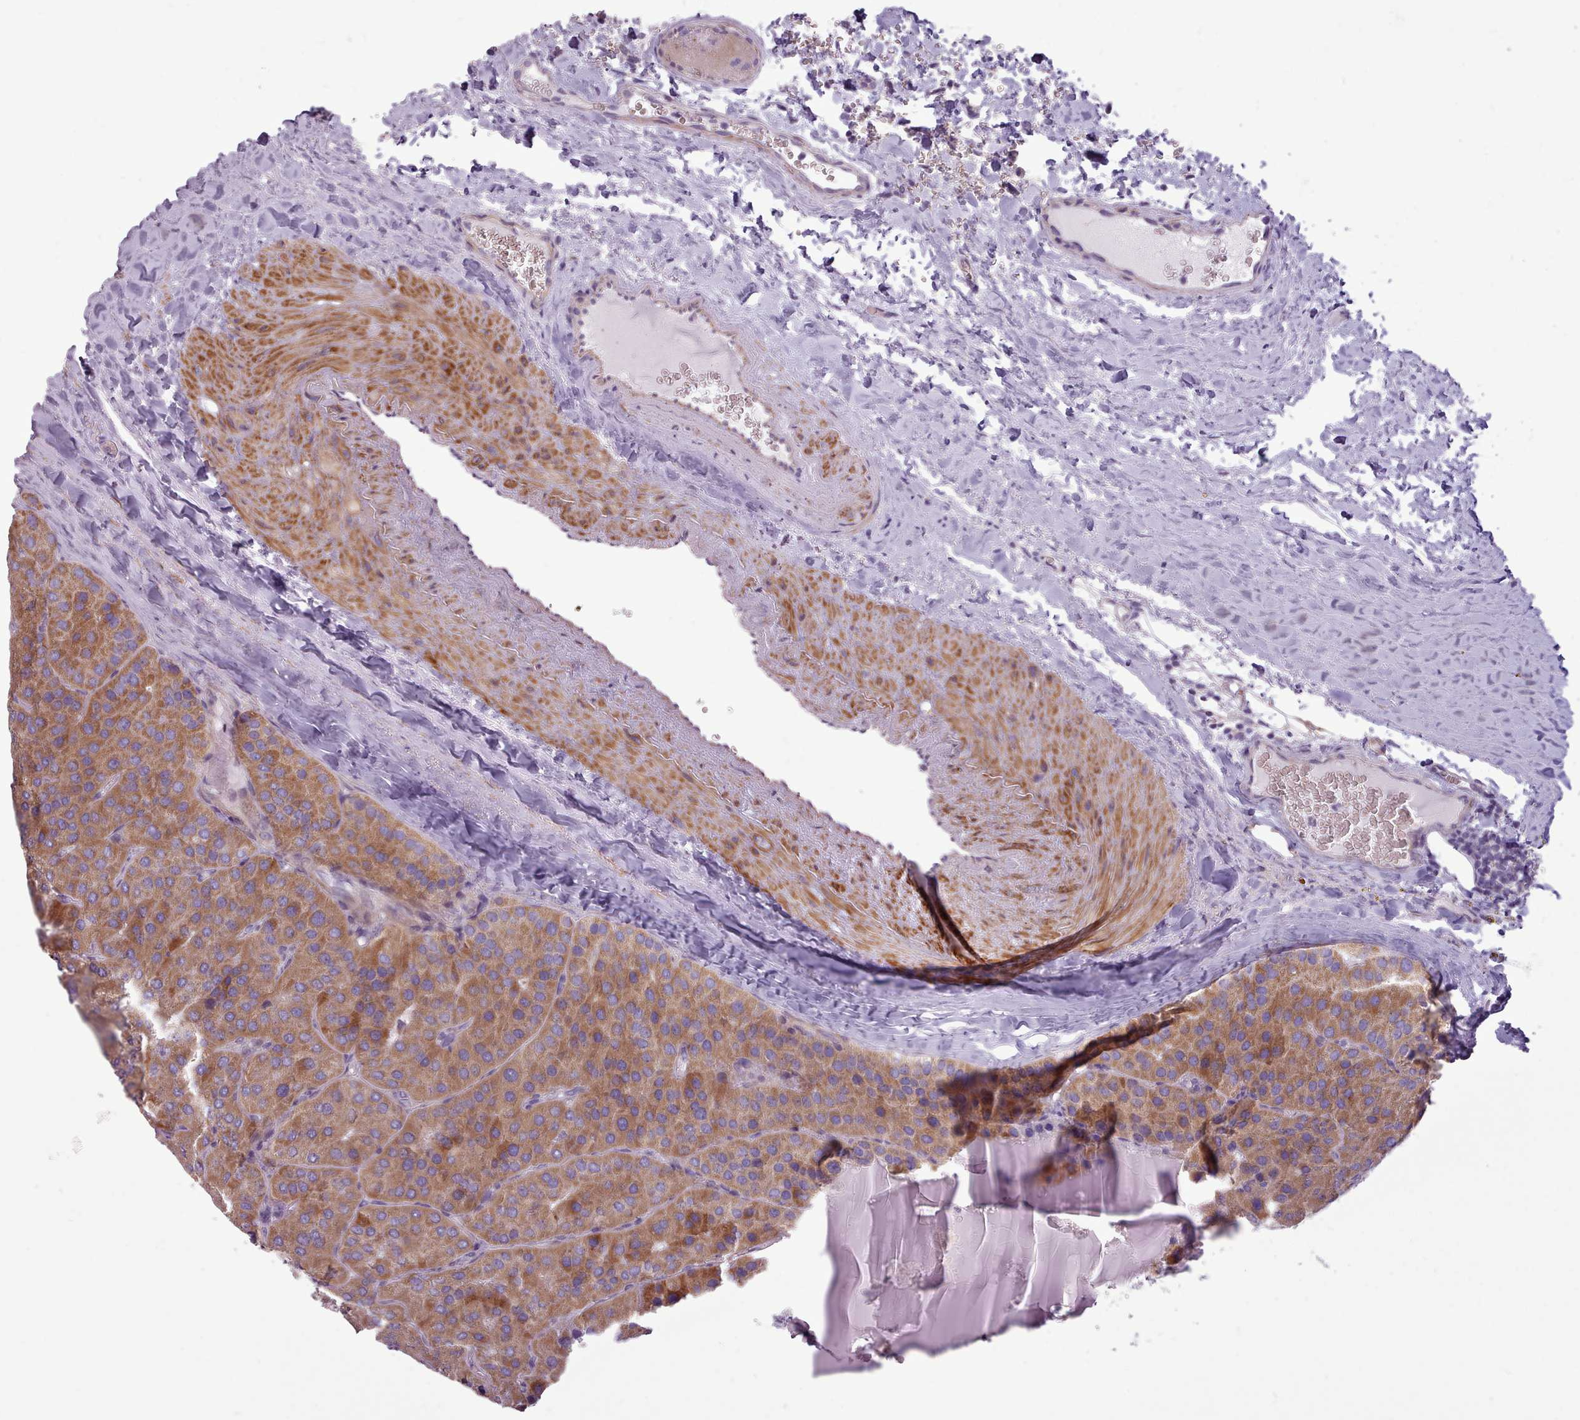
{"staining": {"intensity": "moderate", "quantity": ">75%", "location": "cytoplasmic/membranous"}, "tissue": "parathyroid gland", "cell_type": "Glandular cells", "image_type": "normal", "snomed": [{"axis": "morphology", "description": "Normal tissue, NOS"}, {"axis": "morphology", "description": "Adenoma, NOS"}, {"axis": "topography", "description": "Parathyroid gland"}], "caption": "High-magnification brightfield microscopy of benign parathyroid gland stained with DAB (brown) and counterstained with hematoxylin (blue). glandular cells exhibit moderate cytoplasmic/membranous expression is seen in about>75% of cells.", "gene": "AVL9", "patient": {"sex": "female", "age": 86}}